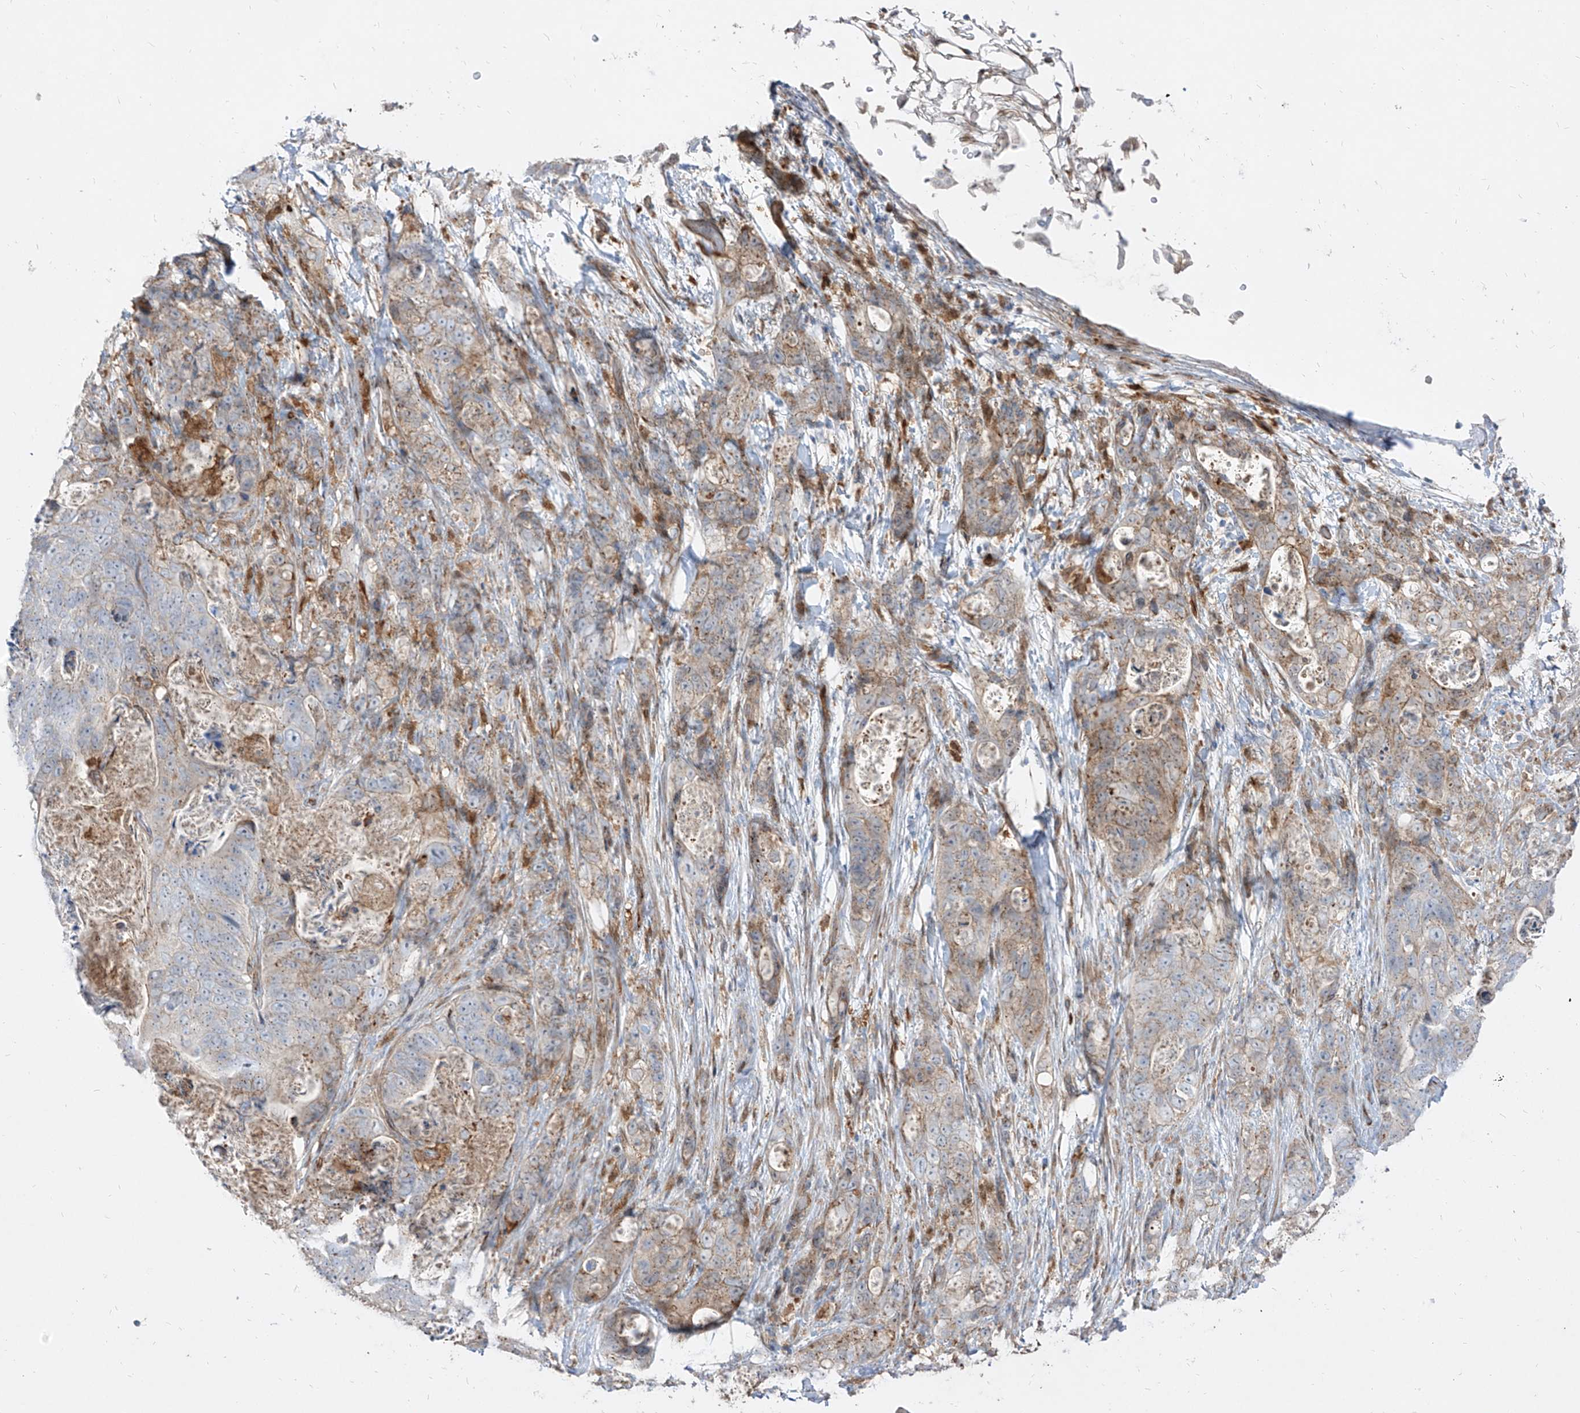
{"staining": {"intensity": "weak", "quantity": "<25%", "location": "cytoplasmic/membranous"}, "tissue": "stomach cancer", "cell_type": "Tumor cells", "image_type": "cancer", "snomed": [{"axis": "morphology", "description": "Normal tissue, NOS"}, {"axis": "morphology", "description": "Adenocarcinoma, NOS"}, {"axis": "topography", "description": "Stomach"}], "caption": "This micrograph is of stomach cancer stained with immunohistochemistry (IHC) to label a protein in brown with the nuclei are counter-stained blue. There is no expression in tumor cells.", "gene": "KYNU", "patient": {"sex": "female", "age": 89}}